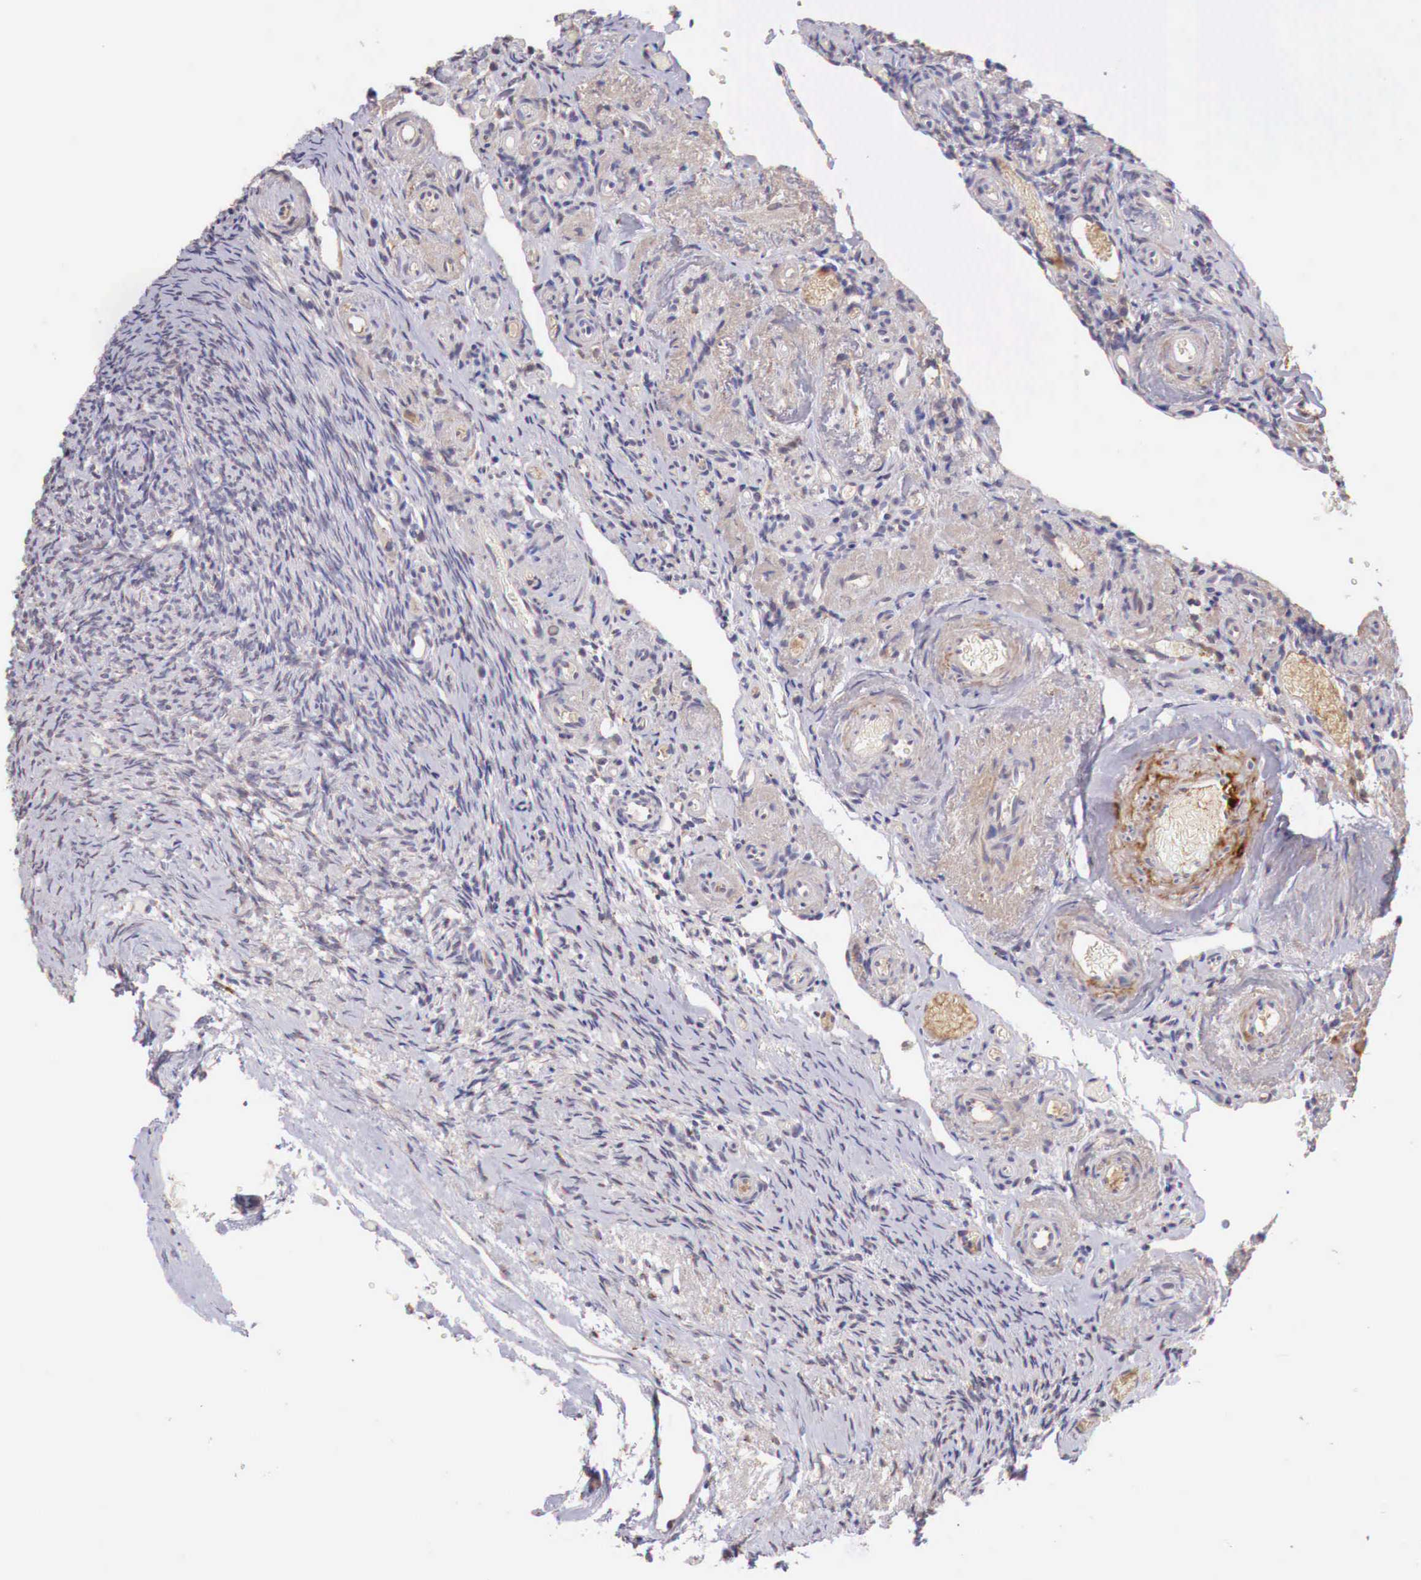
{"staining": {"intensity": "weak", "quantity": ">75%", "location": "cytoplasmic/membranous"}, "tissue": "ovary", "cell_type": "Ovarian stroma cells", "image_type": "normal", "snomed": [{"axis": "morphology", "description": "Normal tissue, NOS"}, {"axis": "topography", "description": "Ovary"}], "caption": "Human ovary stained with a brown dye displays weak cytoplasmic/membranous positive staining in approximately >75% of ovarian stroma cells.", "gene": "CHRDL1", "patient": {"sex": "female", "age": 78}}